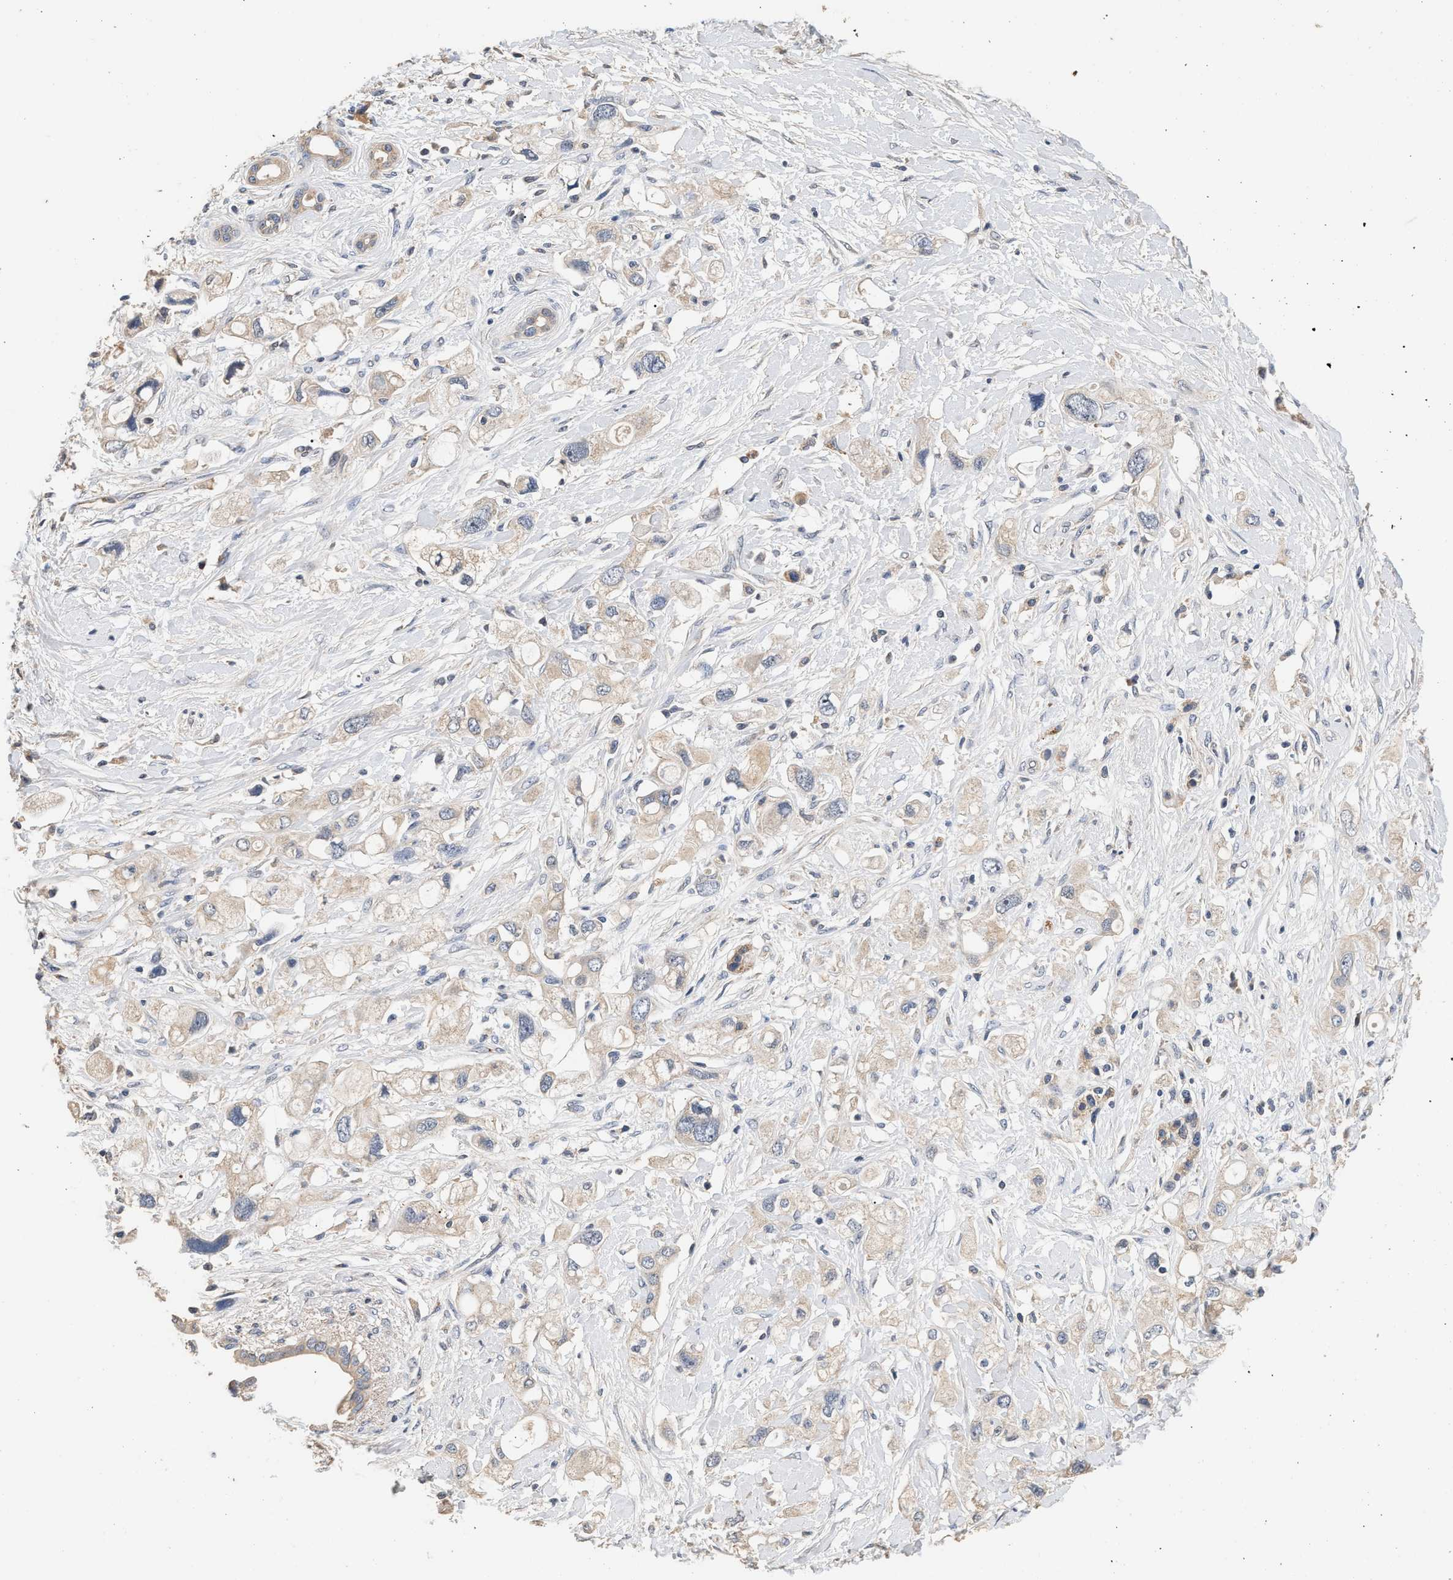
{"staining": {"intensity": "negative", "quantity": "none", "location": "none"}, "tissue": "pancreatic cancer", "cell_type": "Tumor cells", "image_type": "cancer", "snomed": [{"axis": "morphology", "description": "Adenocarcinoma, NOS"}, {"axis": "topography", "description": "Pancreas"}], "caption": "Tumor cells show no significant positivity in pancreatic adenocarcinoma.", "gene": "PTGR3", "patient": {"sex": "female", "age": 56}}